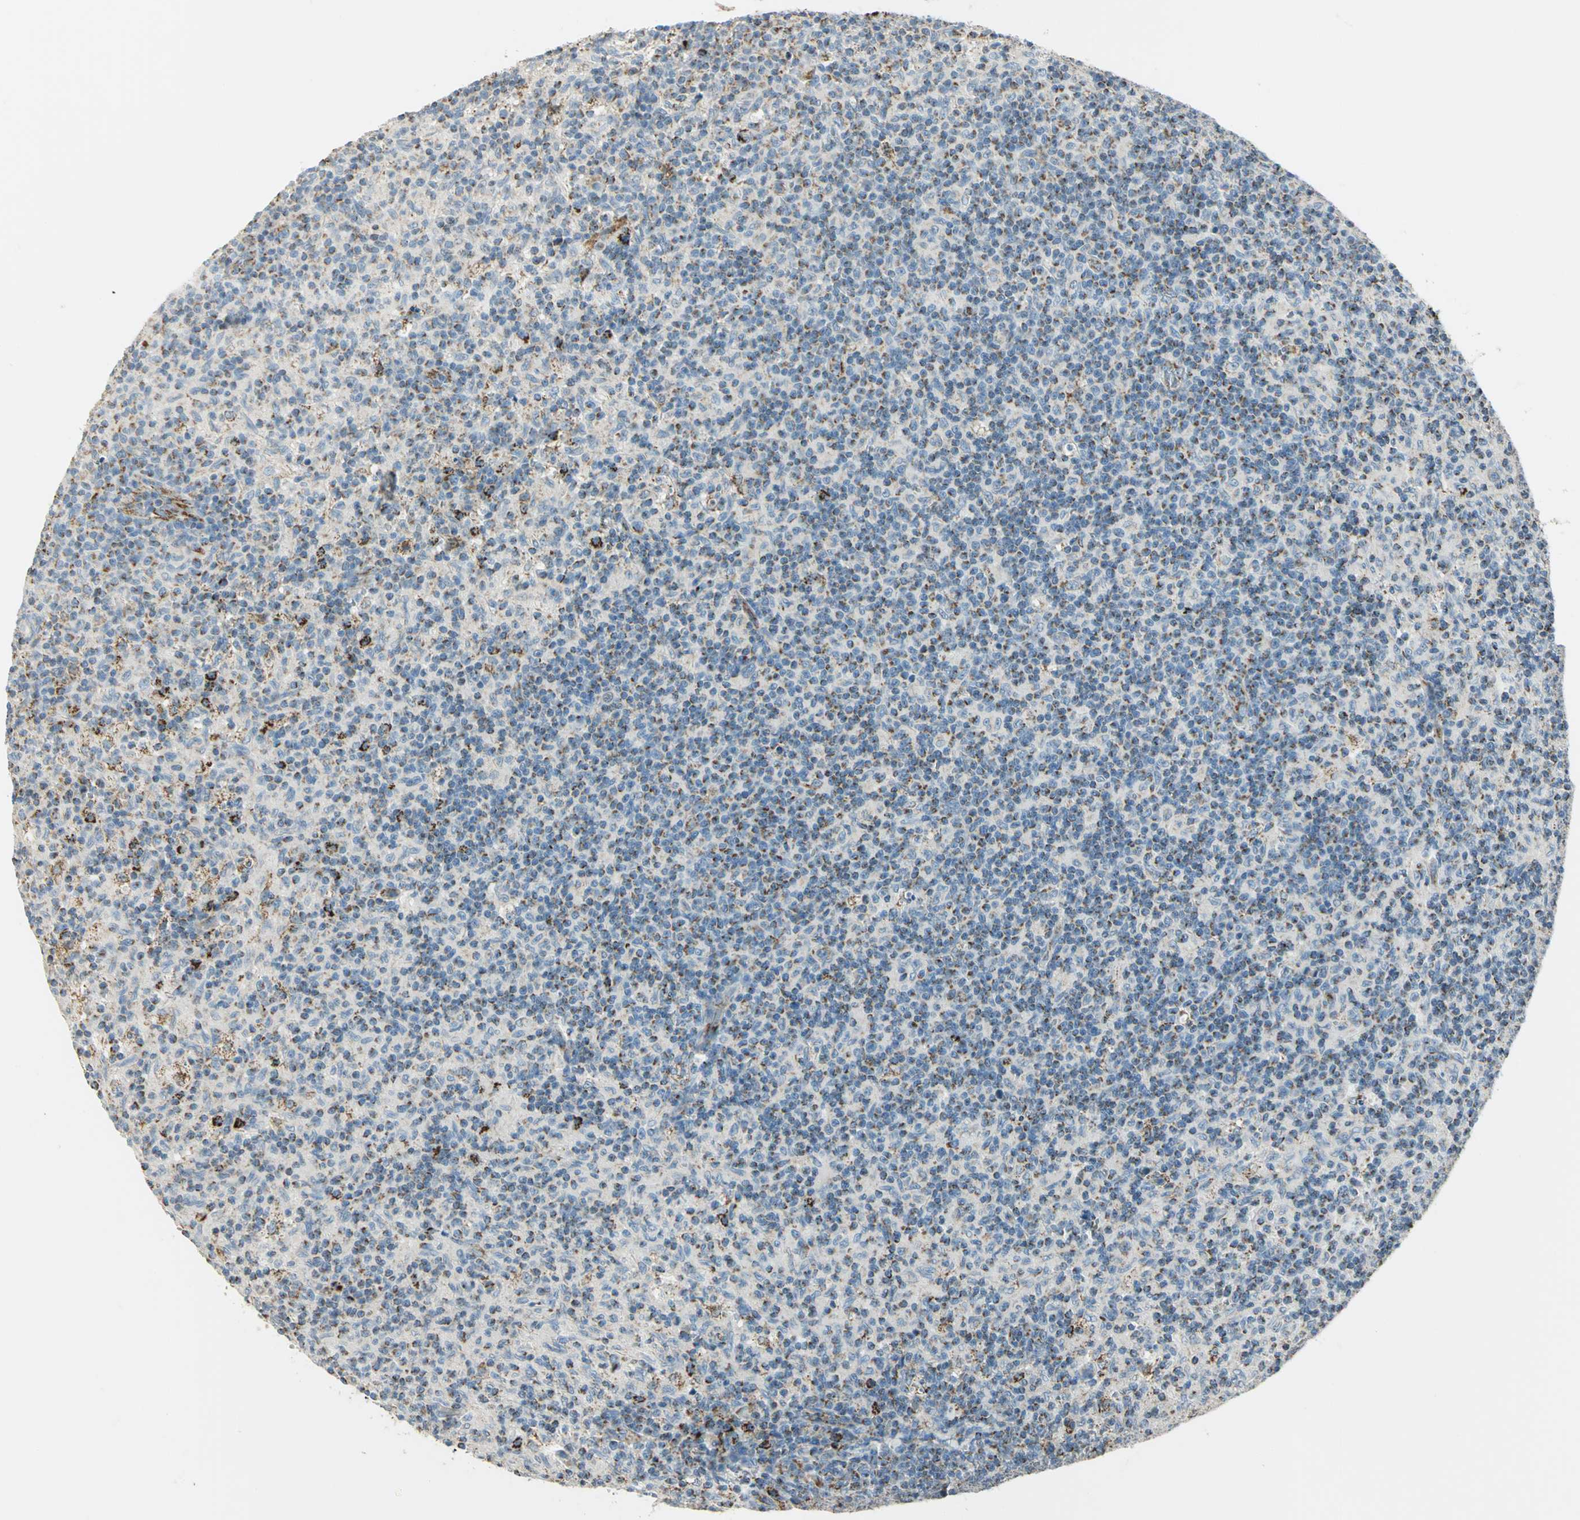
{"staining": {"intensity": "strong", "quantity": ">75%", "location": "cytoplasmic/membranous"}, "tissue": "lymph node", "cell_type": "Germinal center cells", "image_type": "normal", "snomed": [{"axis": "morphology", "description": "Normal tissue, NOS"}, {"axis": "morphology", "description": "Inflammation, NOS"}, {"axis": "topography", "description": "Lymph node"}], "caption": "Lymph node stained with DAB (3,3'-diaminobenzidine) IHC demonstrates high levels of strong cytoplasmic/membranous staining in approximately >75% of germinal center cells.", "gene": "ACADM", "patient": {"sex": "male", "age": 55}}